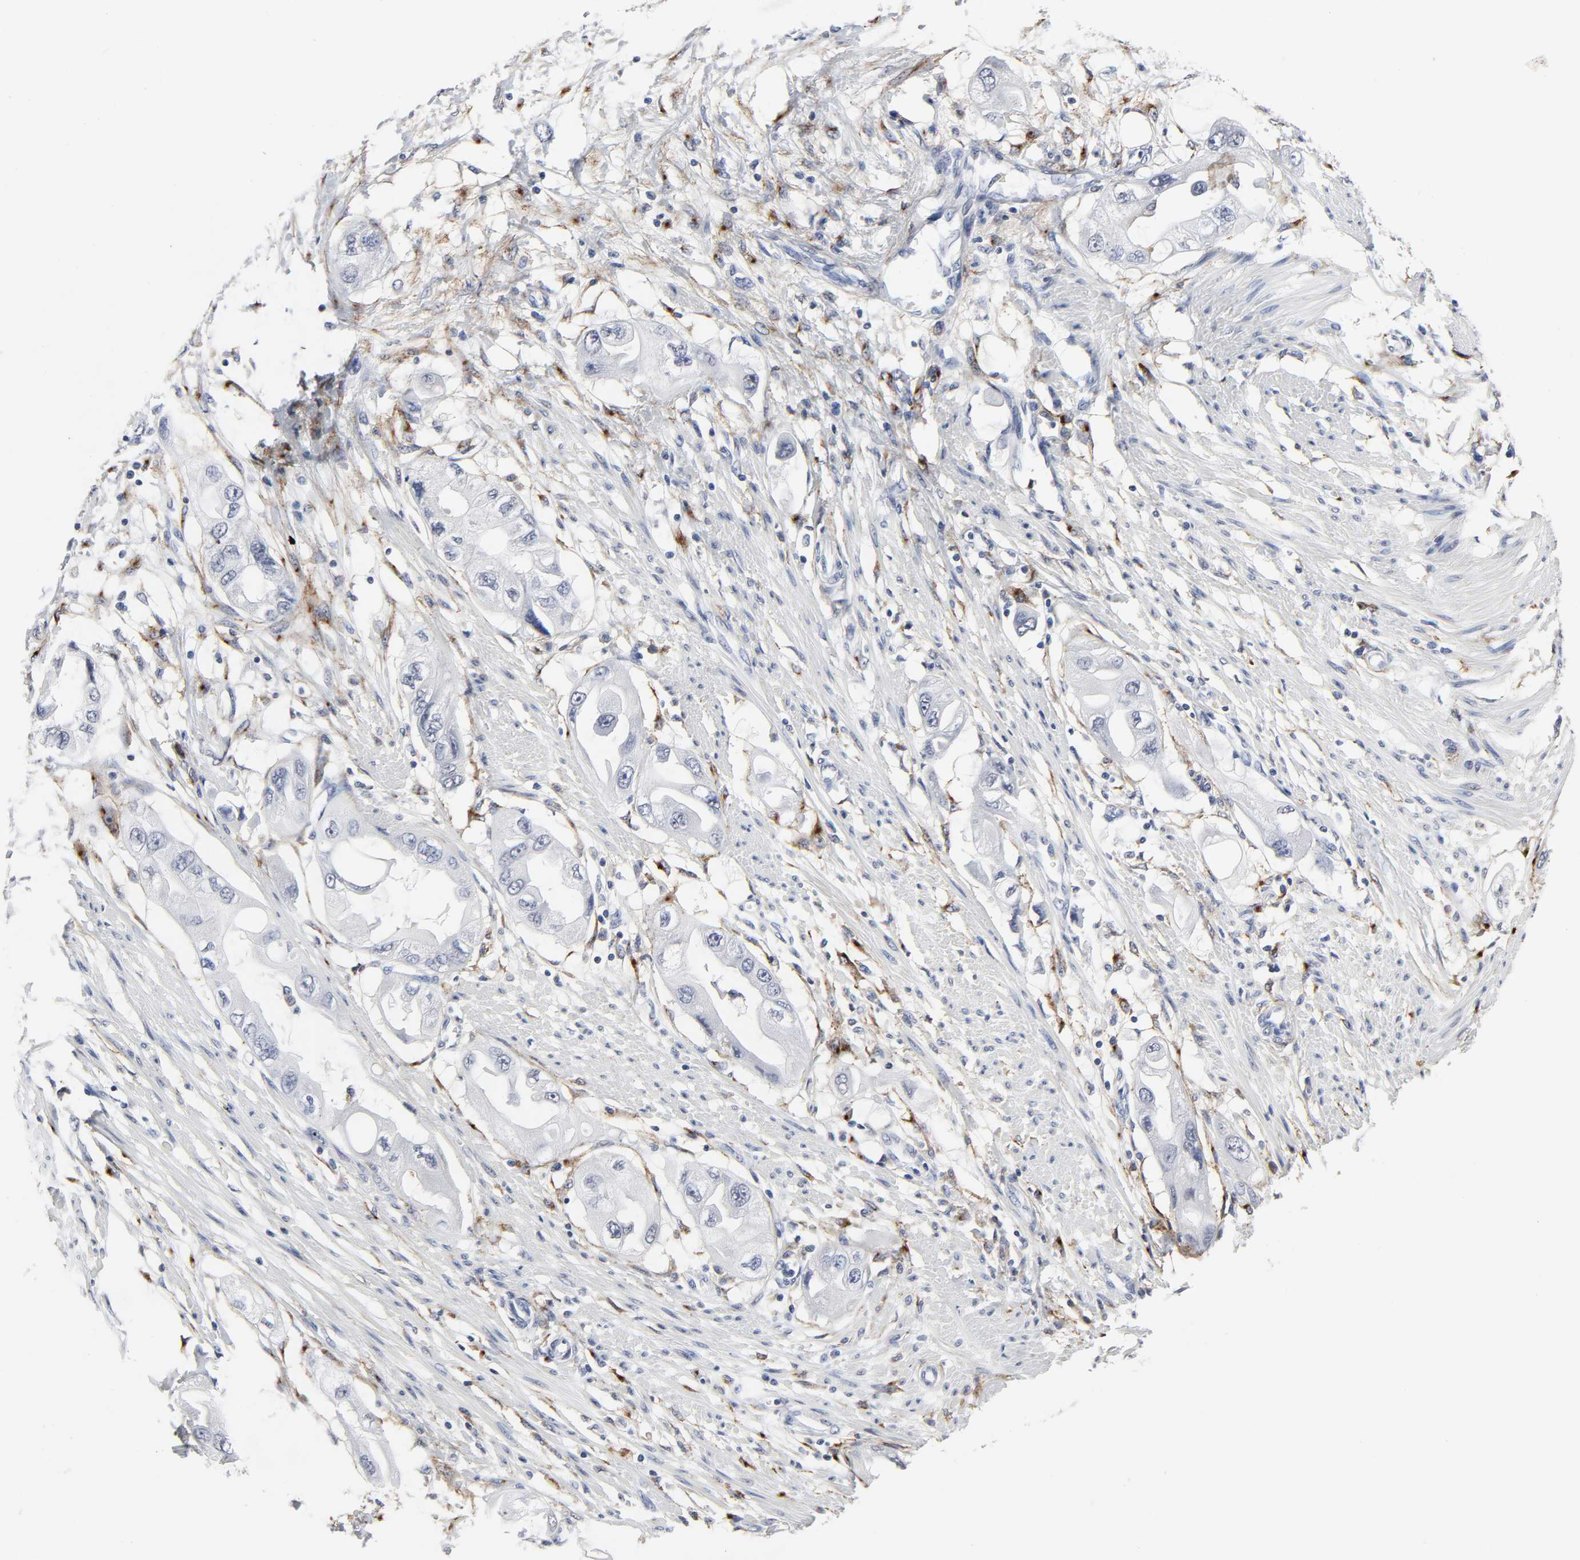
{"staining": {"intensity": "negative", "quantity": "none", "location": "none"}, "tissue": "endometrial cancer", "cell_type": "Tumor cells", "image_type": "cancer", "snomed": [{"axis": "morphology", "description": "Adenocarcinoma, NOS"}, {"axis": "topography", "description": "Endometrium"}], "caption": "Tumor cells are negative for protein expression in human endometrial adenocarcinoma.", "gene": "LRP1", "patient": {"sex": "female", "age": 67}}